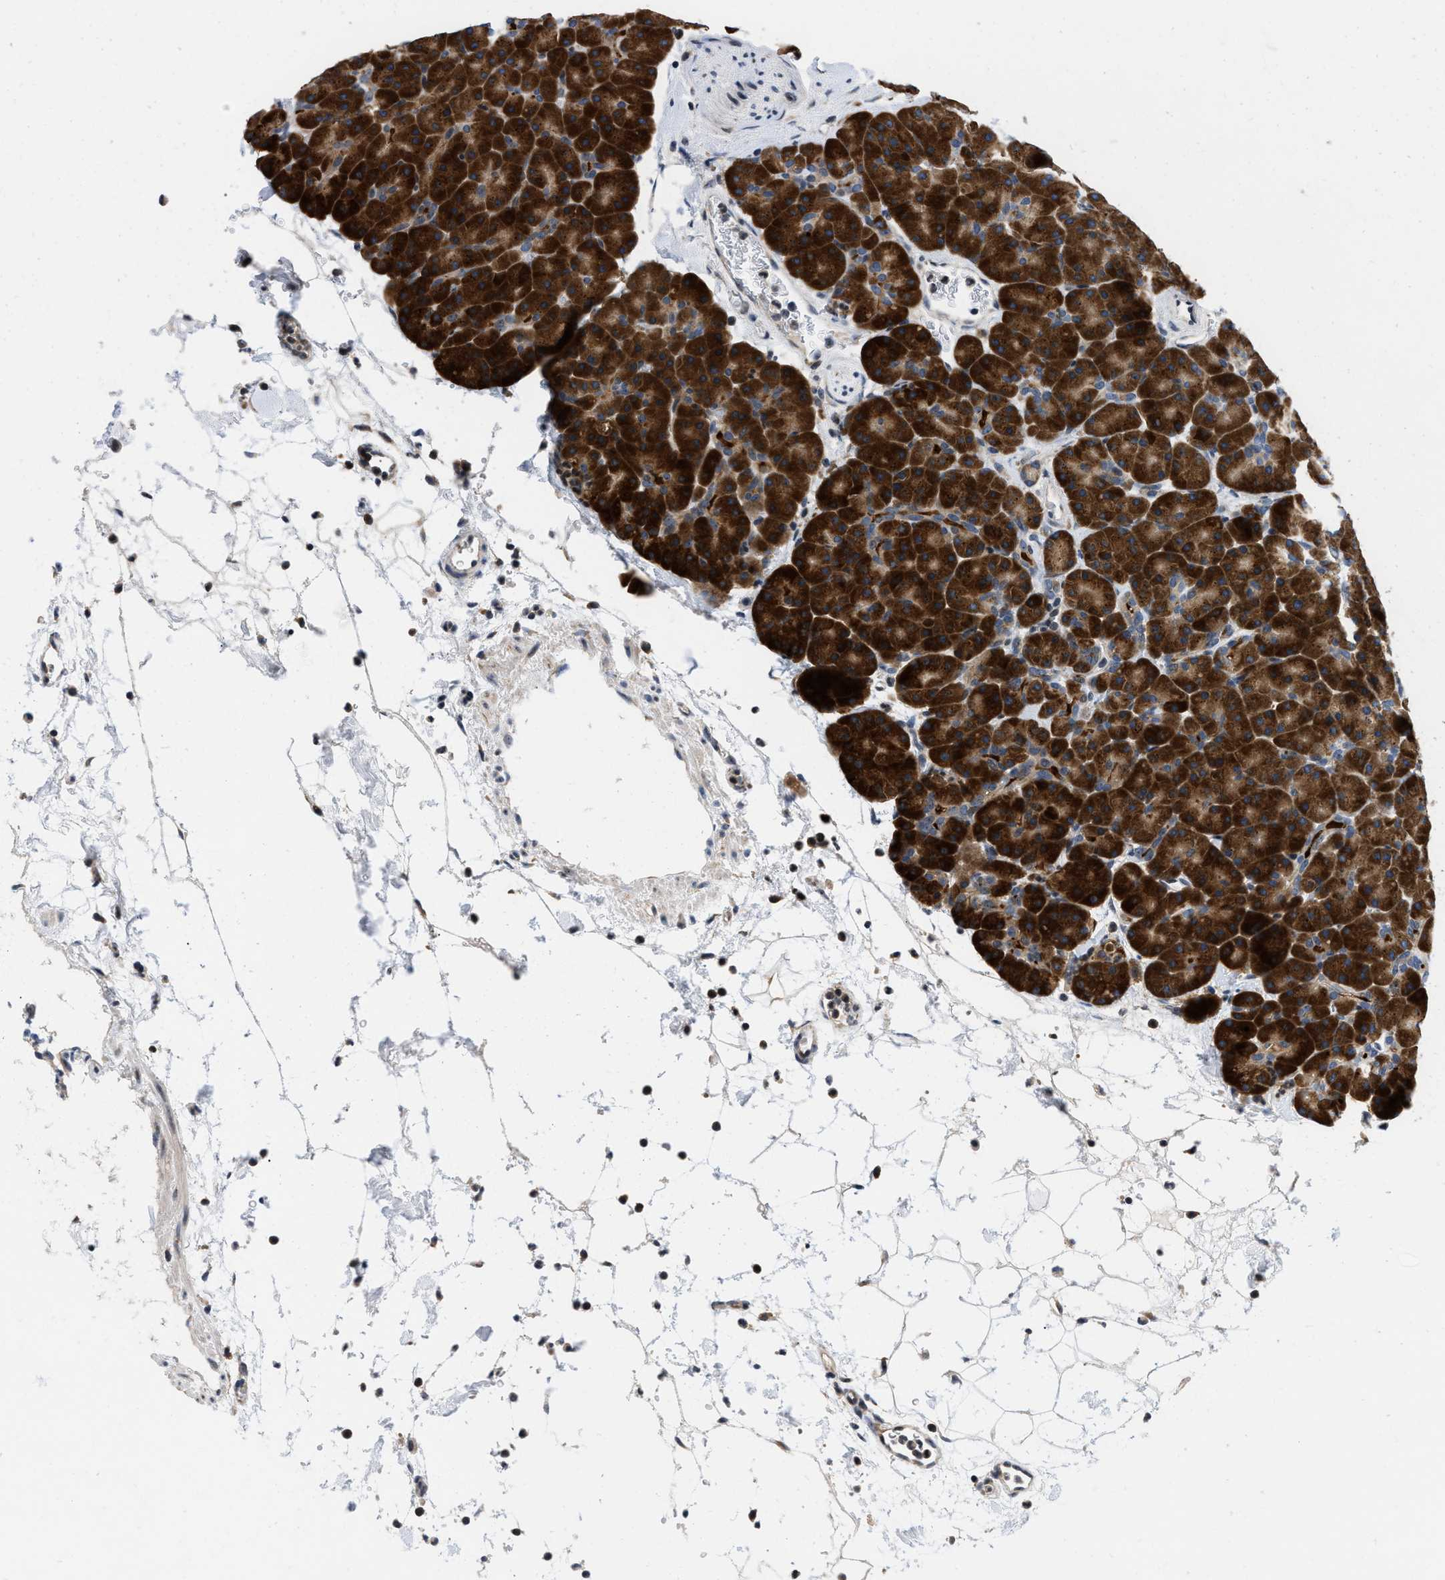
{"staining": {"intensity": "strong", "quantity": ">75%", "location": "cytoplasmic/membranous"}, "tissue": "pancreas", "cell_type": "Exocrine glandular cells", "image_type": "normal", "snomed": [{"axis": "morphology", "description": "Normal tissue, NOS"}, {"axis": "topography", "description": "Pancreas"}], "caption": "Brown immunohistochemical staining in unremarkable human pancreas displays strong cytoplasmic/membranous expression in approximately >75% of exocrine glandular cells.", "gene": "IKBKE", "patient": {"sex": "male", "age": 66}}